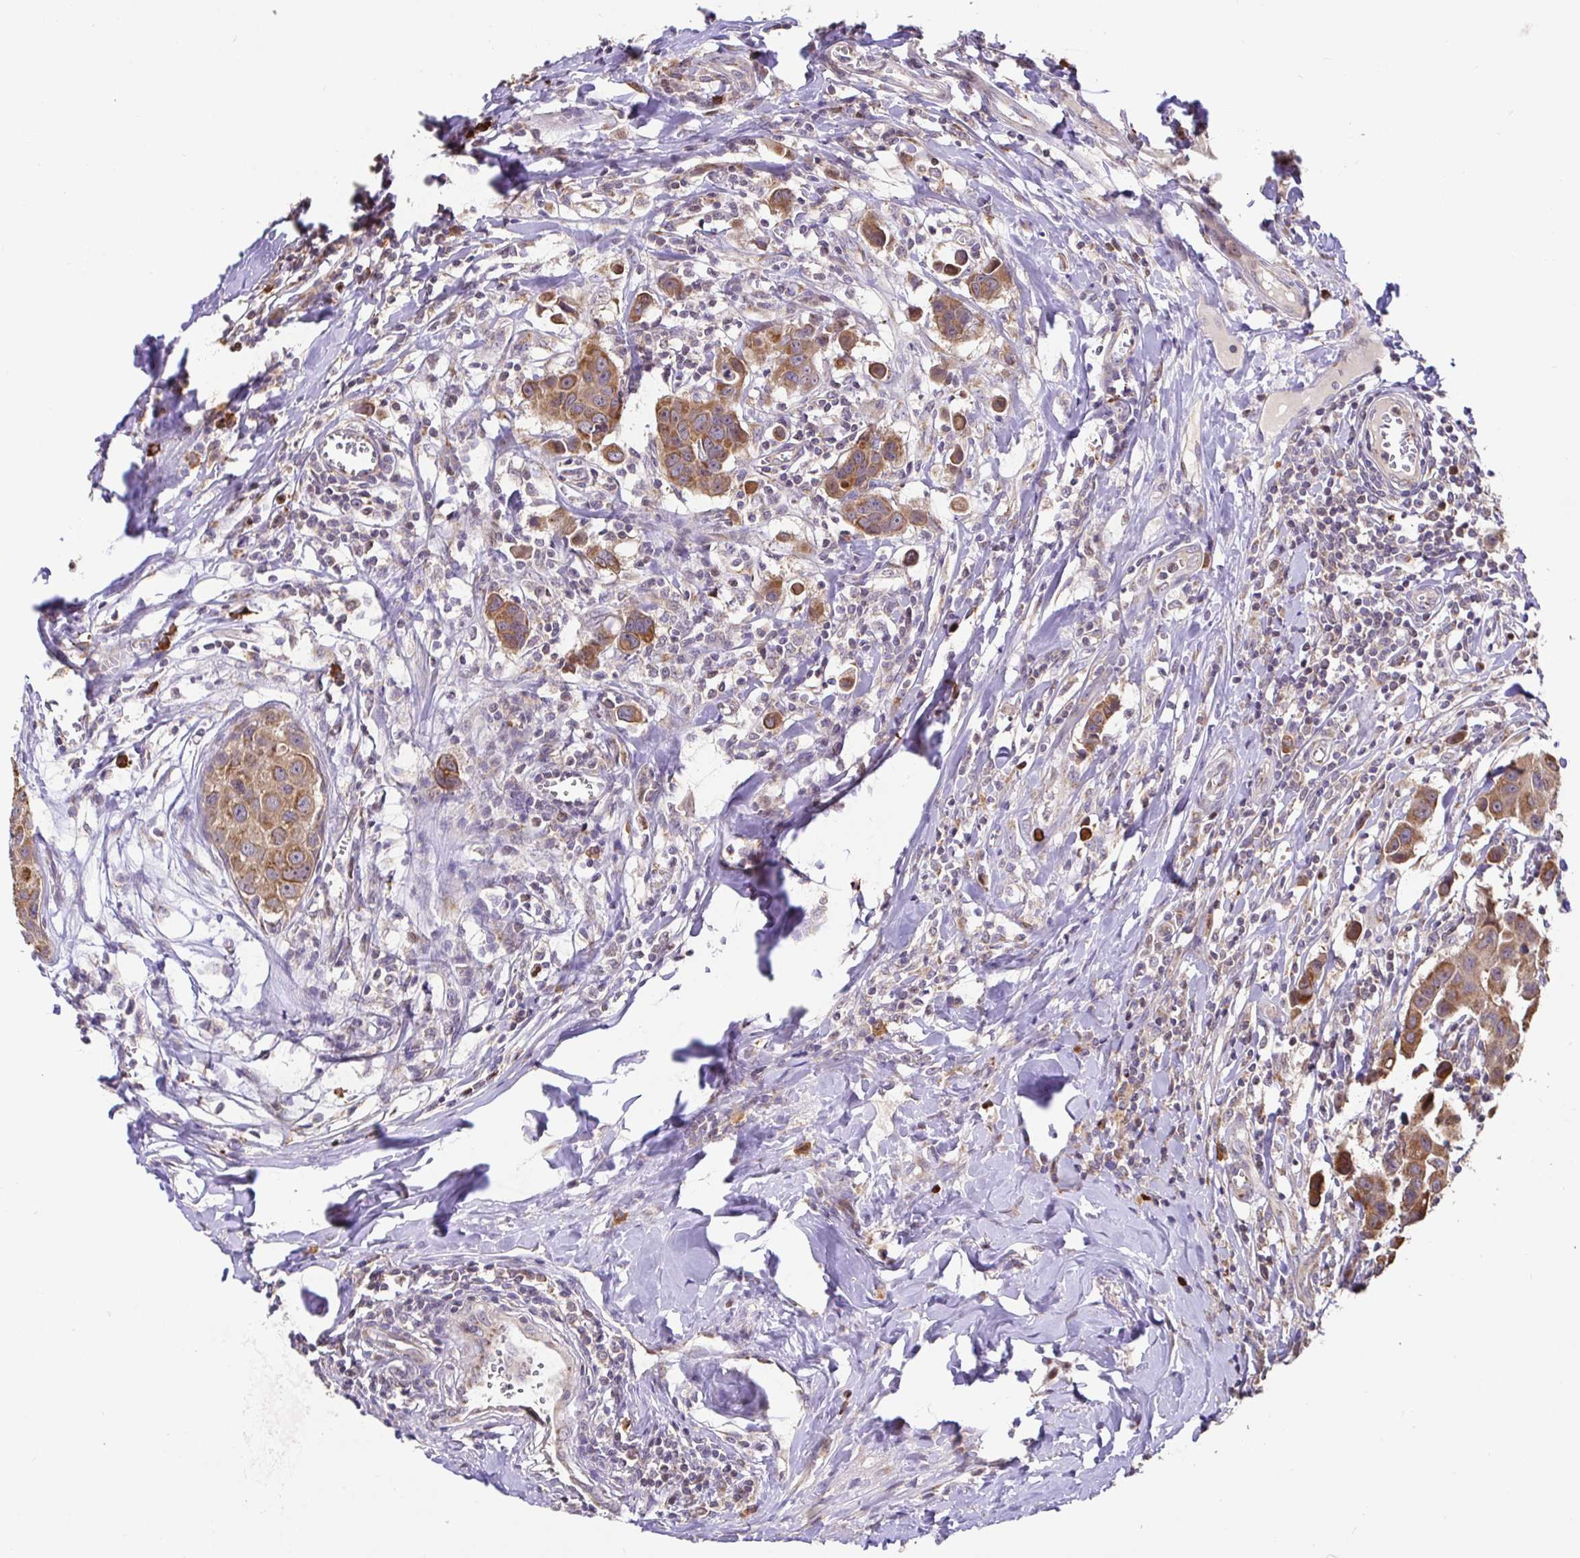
{"staining": {"intensity": "moderate", "quantity": ">75%", "location": "cytoplasmic/membranous"}, "tissue": "breast cancer", "cell_type": "Tumor cells", "image_type": "cancer", "snomed": [{"axis": "morphology", "description": "Duct carcinoma"}, {"axis": "topography", "description": "Breast"}], "caption": "This is an image of immunohistochemistry (IHC) staining of infiltrating ductal carcinoma (breast), which shows moderate expression in the cytoplasmic/membranous of tumor cells.", "gene": "ELP1", "patient": {"sex": "female", "age": 24}}